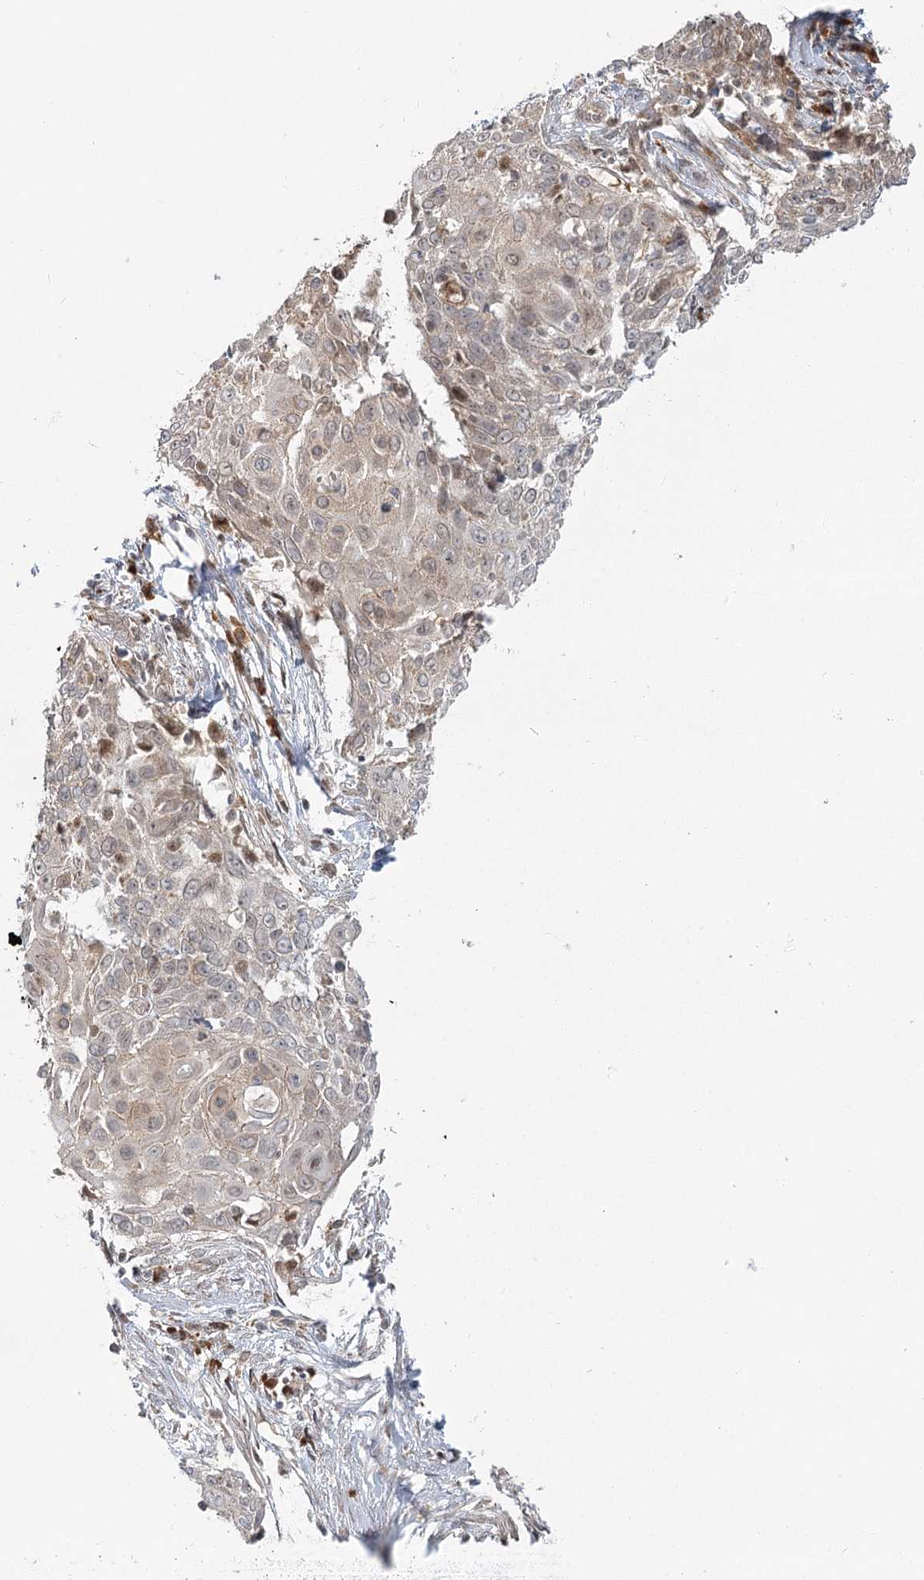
{"staining": {"intensity": "weak", "quantity": "<25%", "location": "cytoplasmic/membranous"}, "tissue": "cervical cancer", "cell_type": "Tumor cells", "image_type": "cancer", "snomed": [{"axis": "morphology", "description": "Squamous cell carcinoma, NOS"}, {"axis": "topography", "description": "Cervix"}], "caption": "DAB immunohistochemical staining of cervical squamous cell carcinoma reveals no significant expression in tumor cells.", "gene": "THNSL1", "patient": {"sex": "female", "age": 39}}